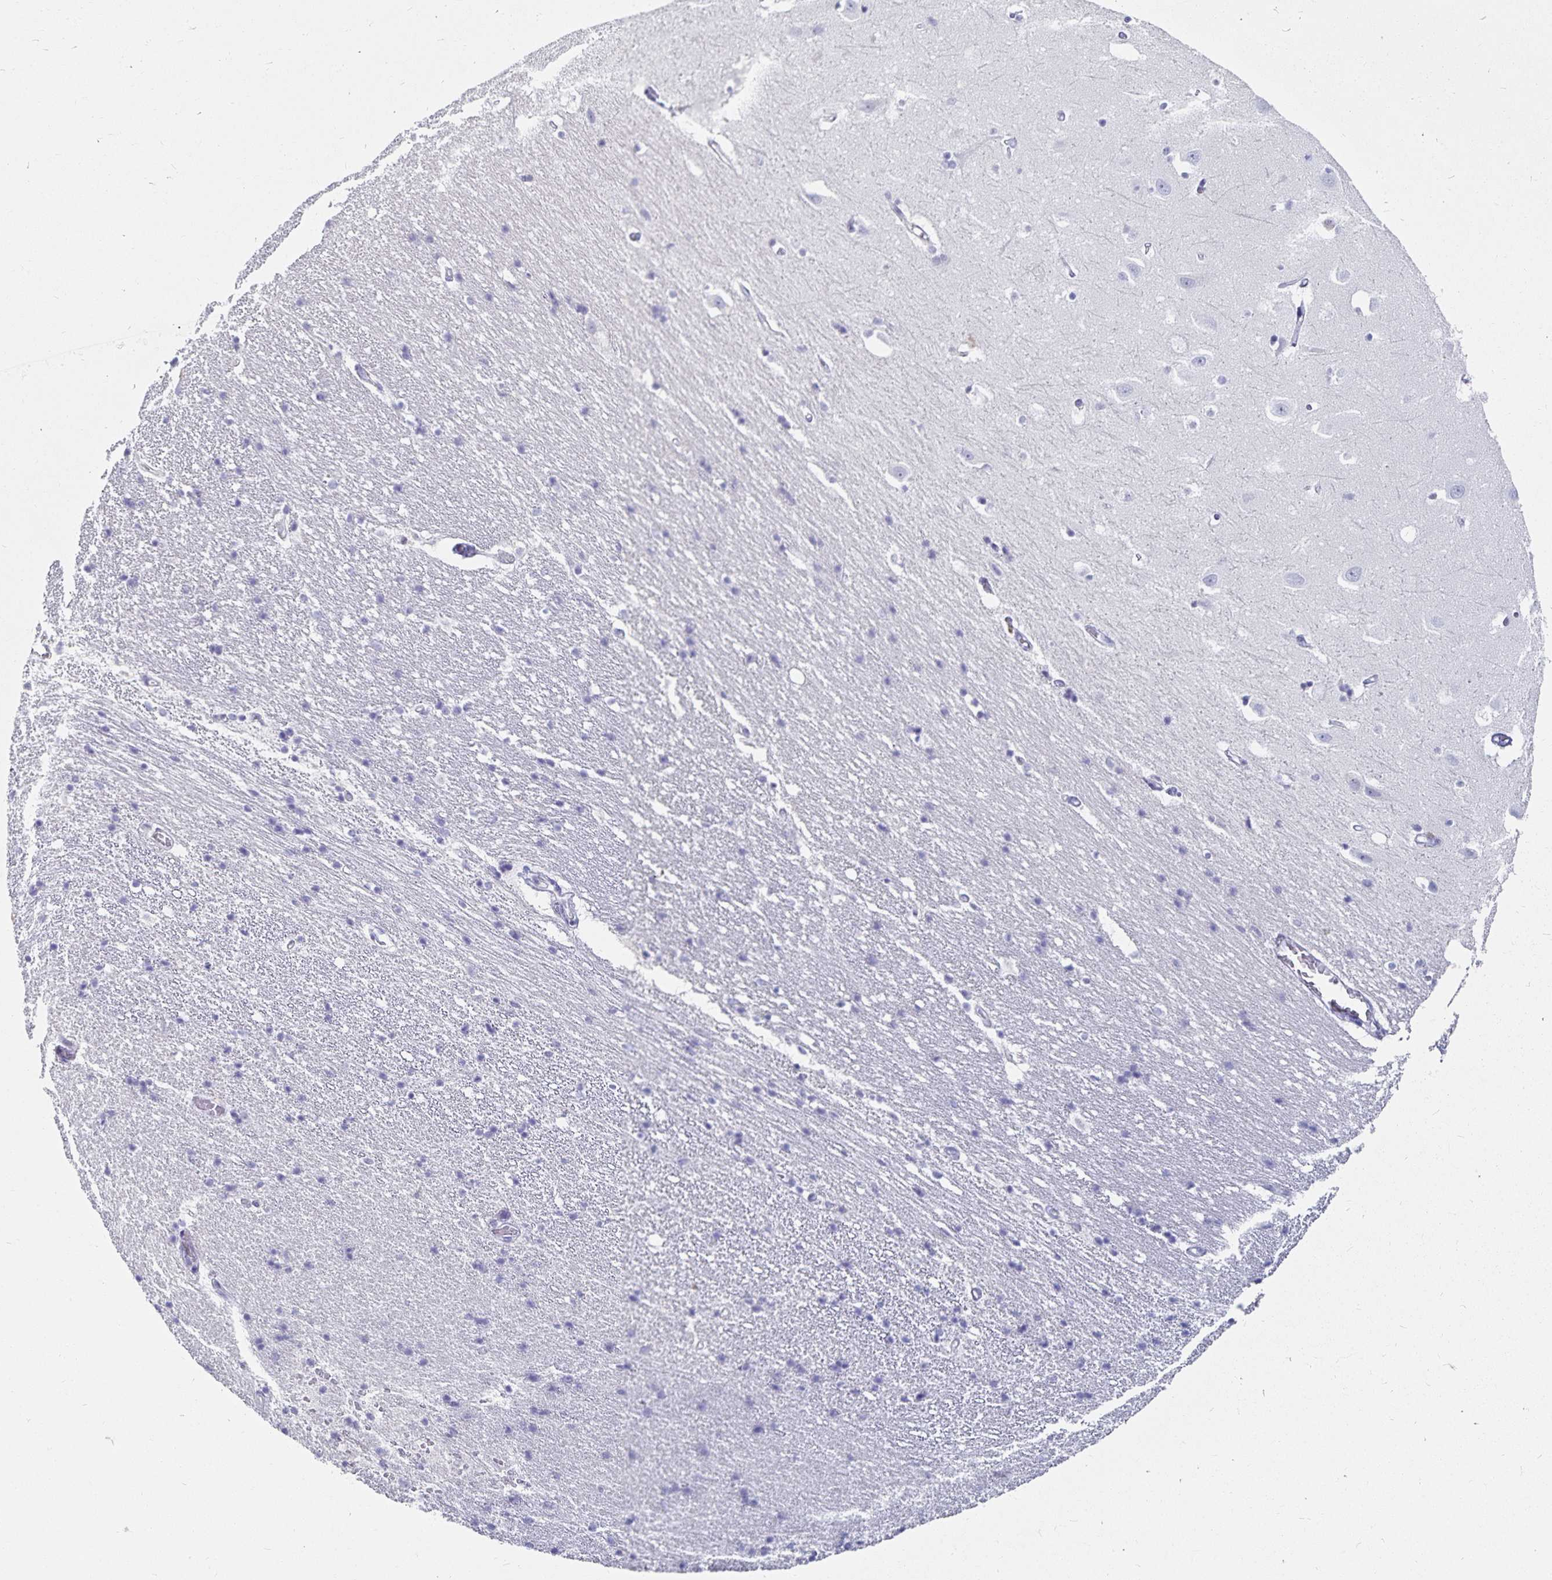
{"staining": {"intensity": "negative", "quantity": "none", "location": "none"}, "tissue": "hippocampus", "cell_type": "Glial cells", "image_type": "normal", "snomed": [{"axis": "morphology", "description": "Normal tissue, NOS"}, {"axis": "topography", "description": "Hippocampus"}], "caption": "Protein analysis of normal hippocampus displays no significant staining in glial cells. (DAB (3,3'-diaminobenzidine) immunohistochemistry, high magnification).", "gene": "TNIP1", "patient": {"sex": "male", "age": 63}}